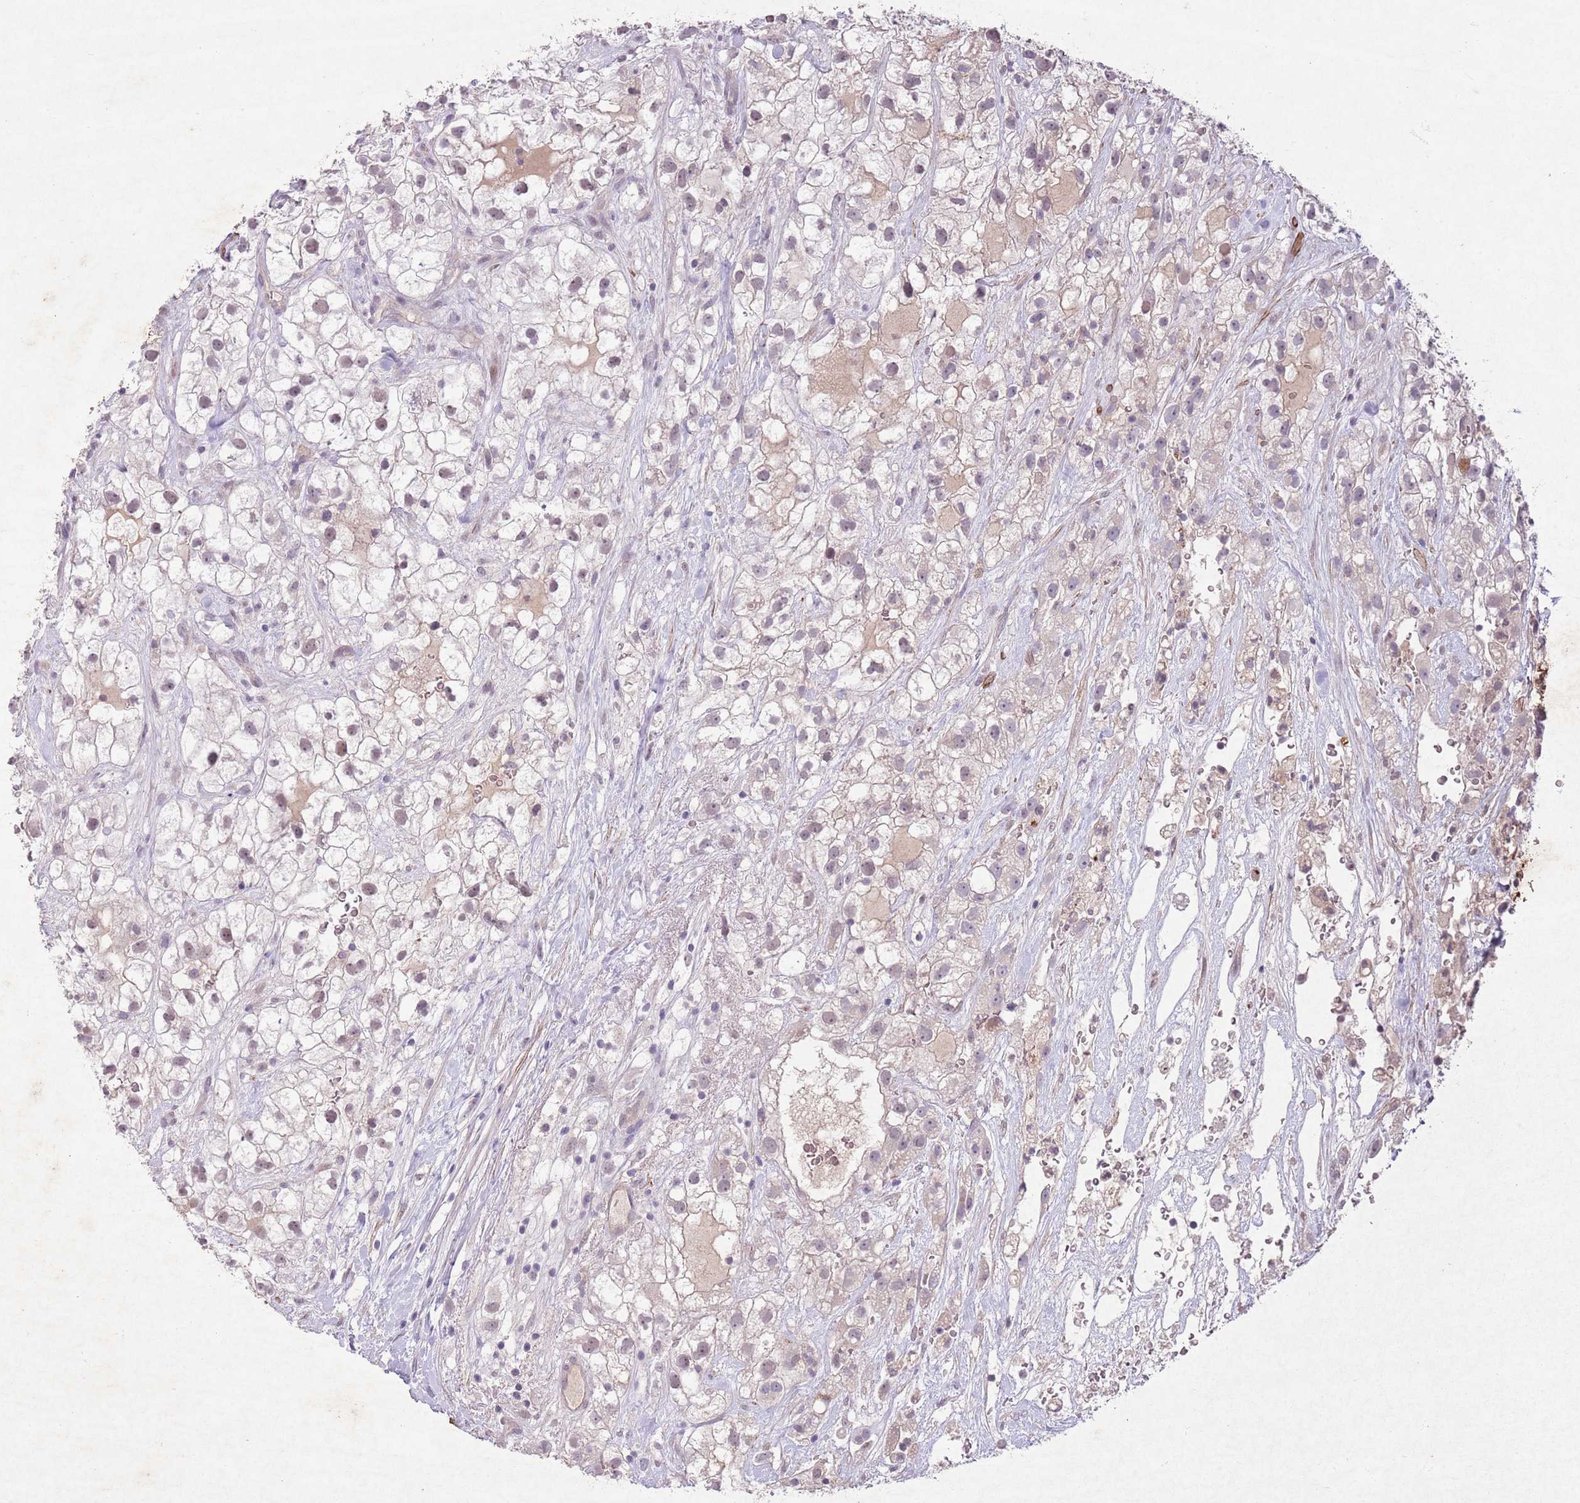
{"staining": {"intensity": "weak", "quantity": "25%-75%", "location": "nuclear"}, "tissue": "renal cancer", "cell_type": "Tumor cells", "image_type": "cancer", "snomed": [{"axis": "morphology", "description": "Adenocarcinoma, NOS"}, {"axis": "topography", "description": "Kidney"}], "caption": "DAB immunohistochemical staining of renal cancer exhibits weak nuclear protein staining in about 25%-75% of tumor cells. (Stains: DAB in brown, nuclei in blue, Microscopy: brightfield microscopy at high magnification).", "gene": "CCNI", "patient": {"sex": "male", "age": 59}}